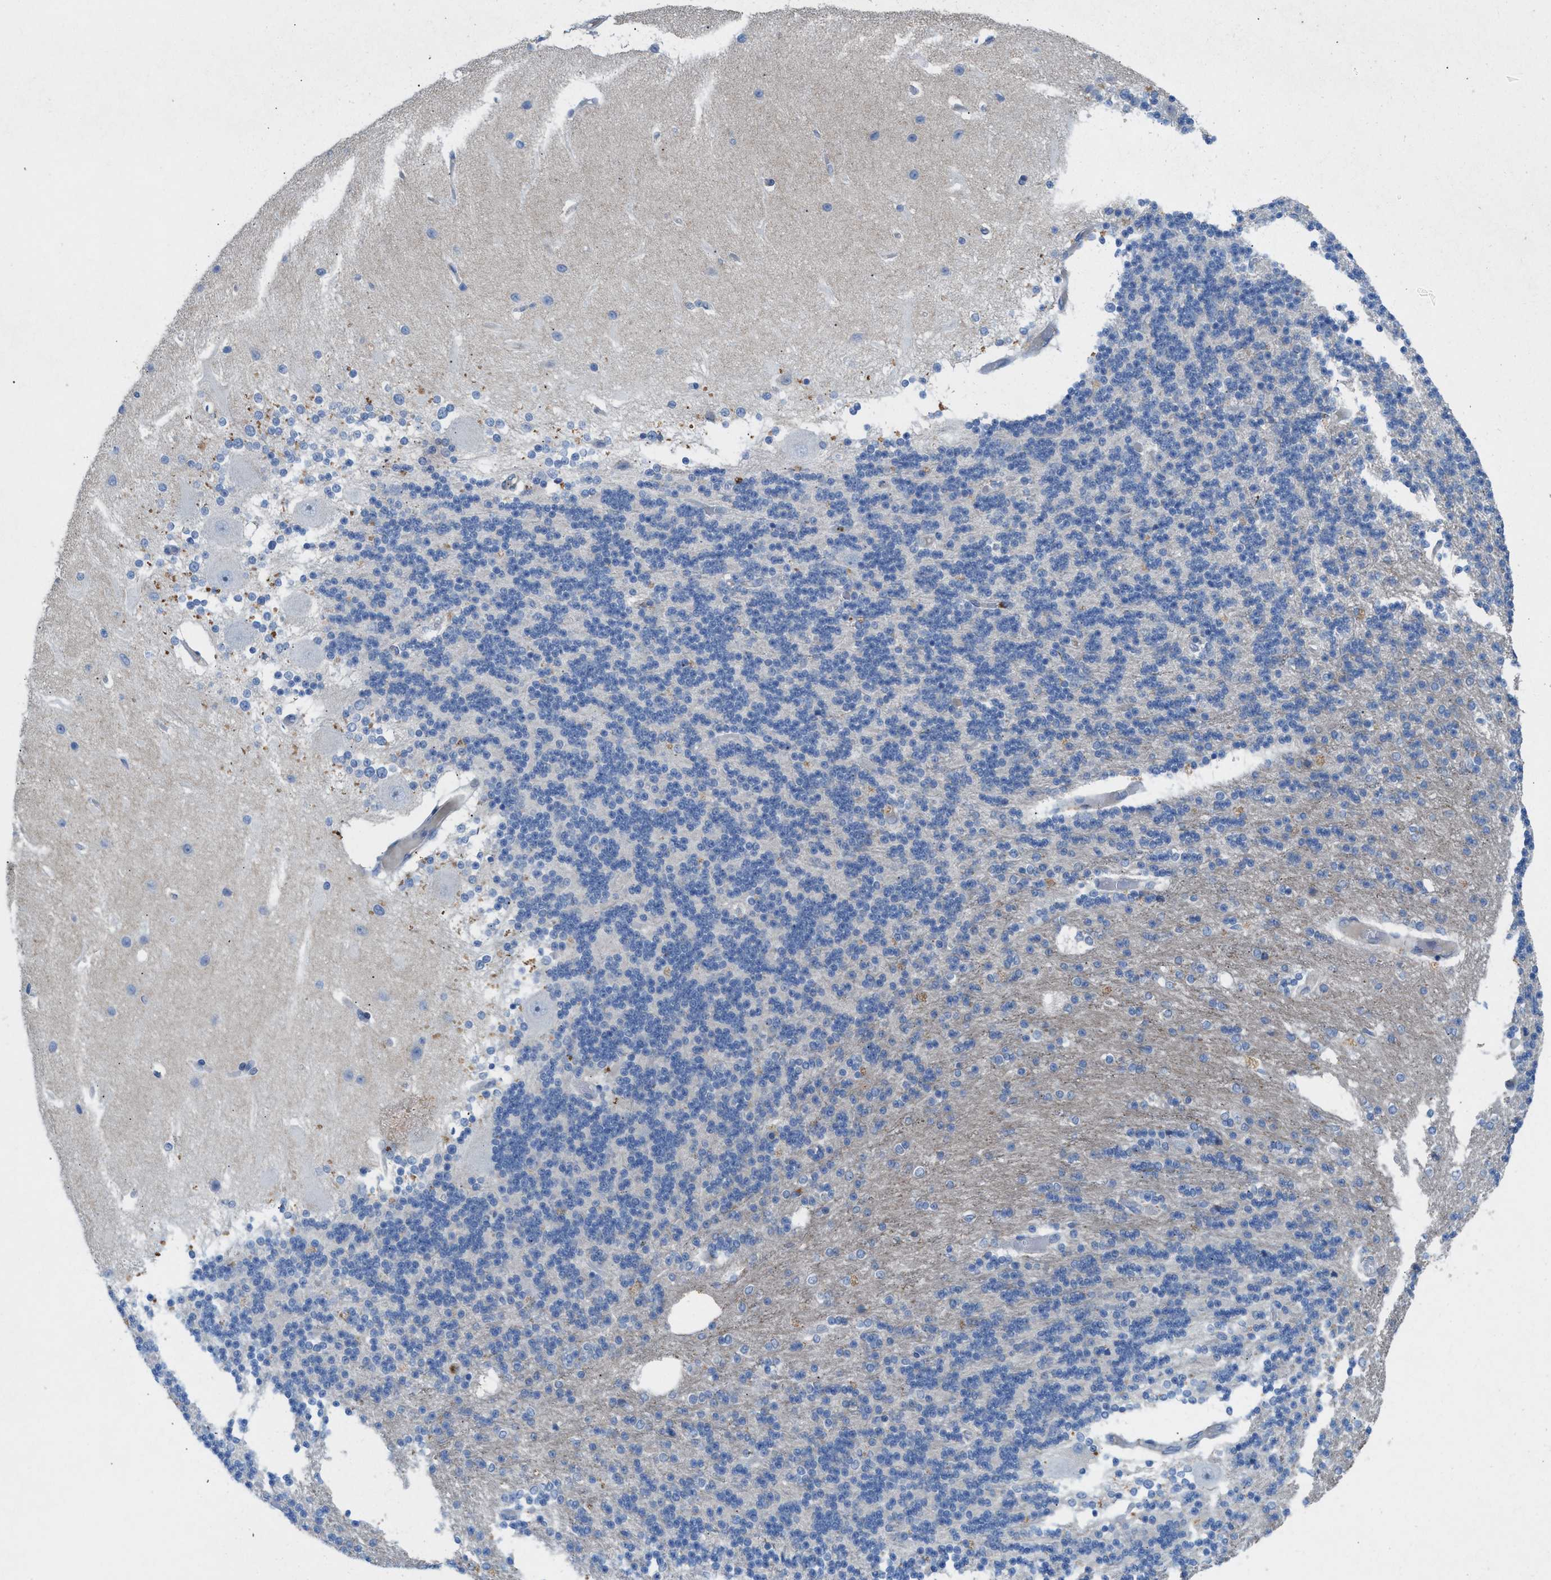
{"staining": {"intensity": "negative", "quantity": "none", "location": "none"}, "tissue": "cerebellum", "cell_type": "Cells in granular layer", "image_type": "normal", "snomed": [{"axis": "morphology", "description": "Normal tissue, NOS"}, {"axis": "topography", "description": "Cerebellum"}], "caption": "Cells in granular layer show no significant staining in unremarkable cerebellum.", "gene": "CKLF", "patient": {"sex": "female", "age": 54}}